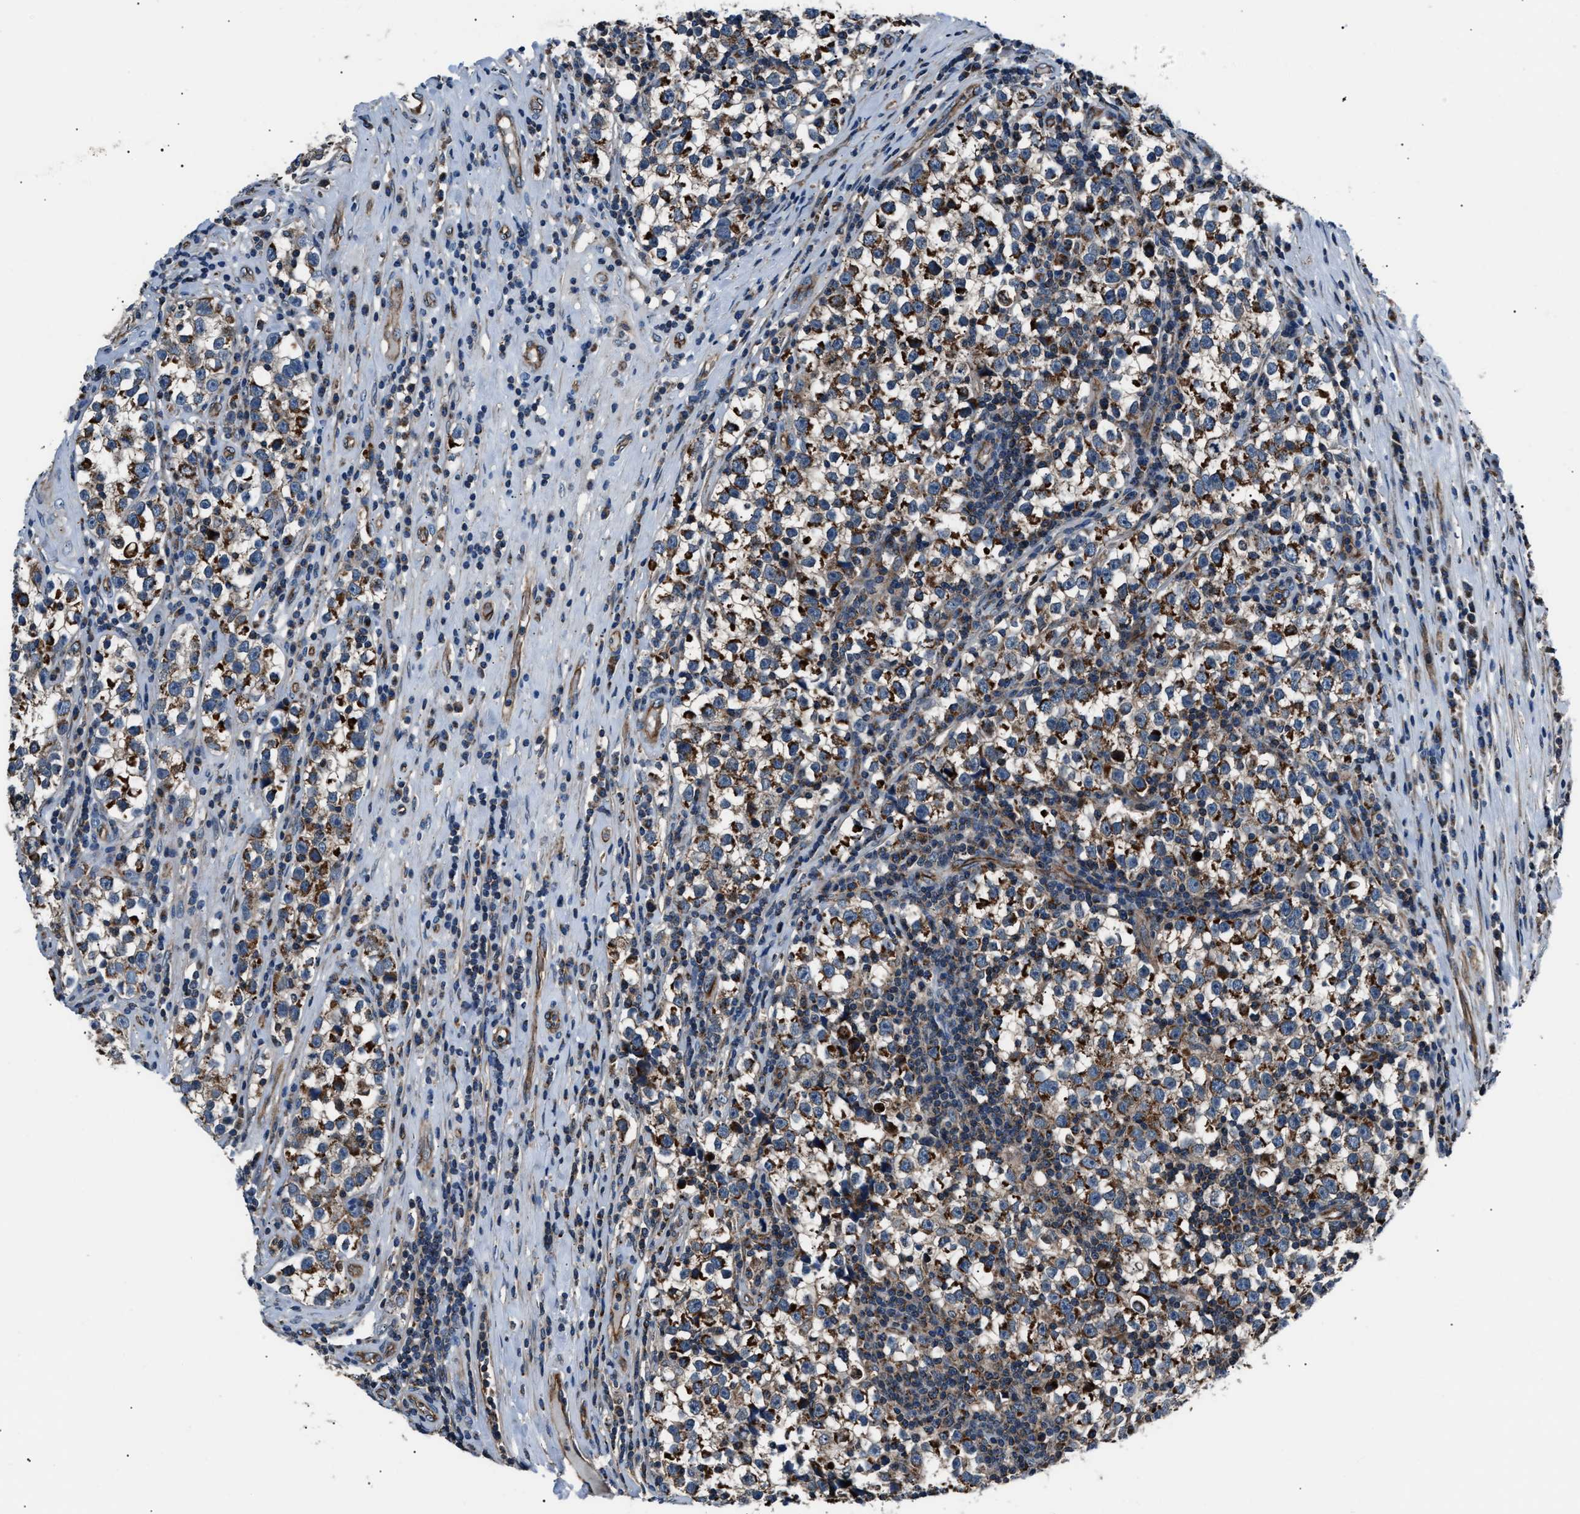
{"staining": {"intensity": "strong", "quantity": ">75%", "location": "cytoplasmic/membranous"}, "tissue": "testis cancer", "cell_type": "Tumor cells", "image_type": "cancer", "snomed": [{"axis": "morphology", "description": "Normal tissue, NOS"}, {"axis": "morphology", "description": "Seminoma, NOS"}, {"axis": "topography", "description": "Testis"}], "caption": "Tumor cells exhibit strong cytoplasmic/membranous staining in approximately >75% of cells in testis seminoma.", "gene": "GGCT", "patient": {"sex": "male", "age": 43}}